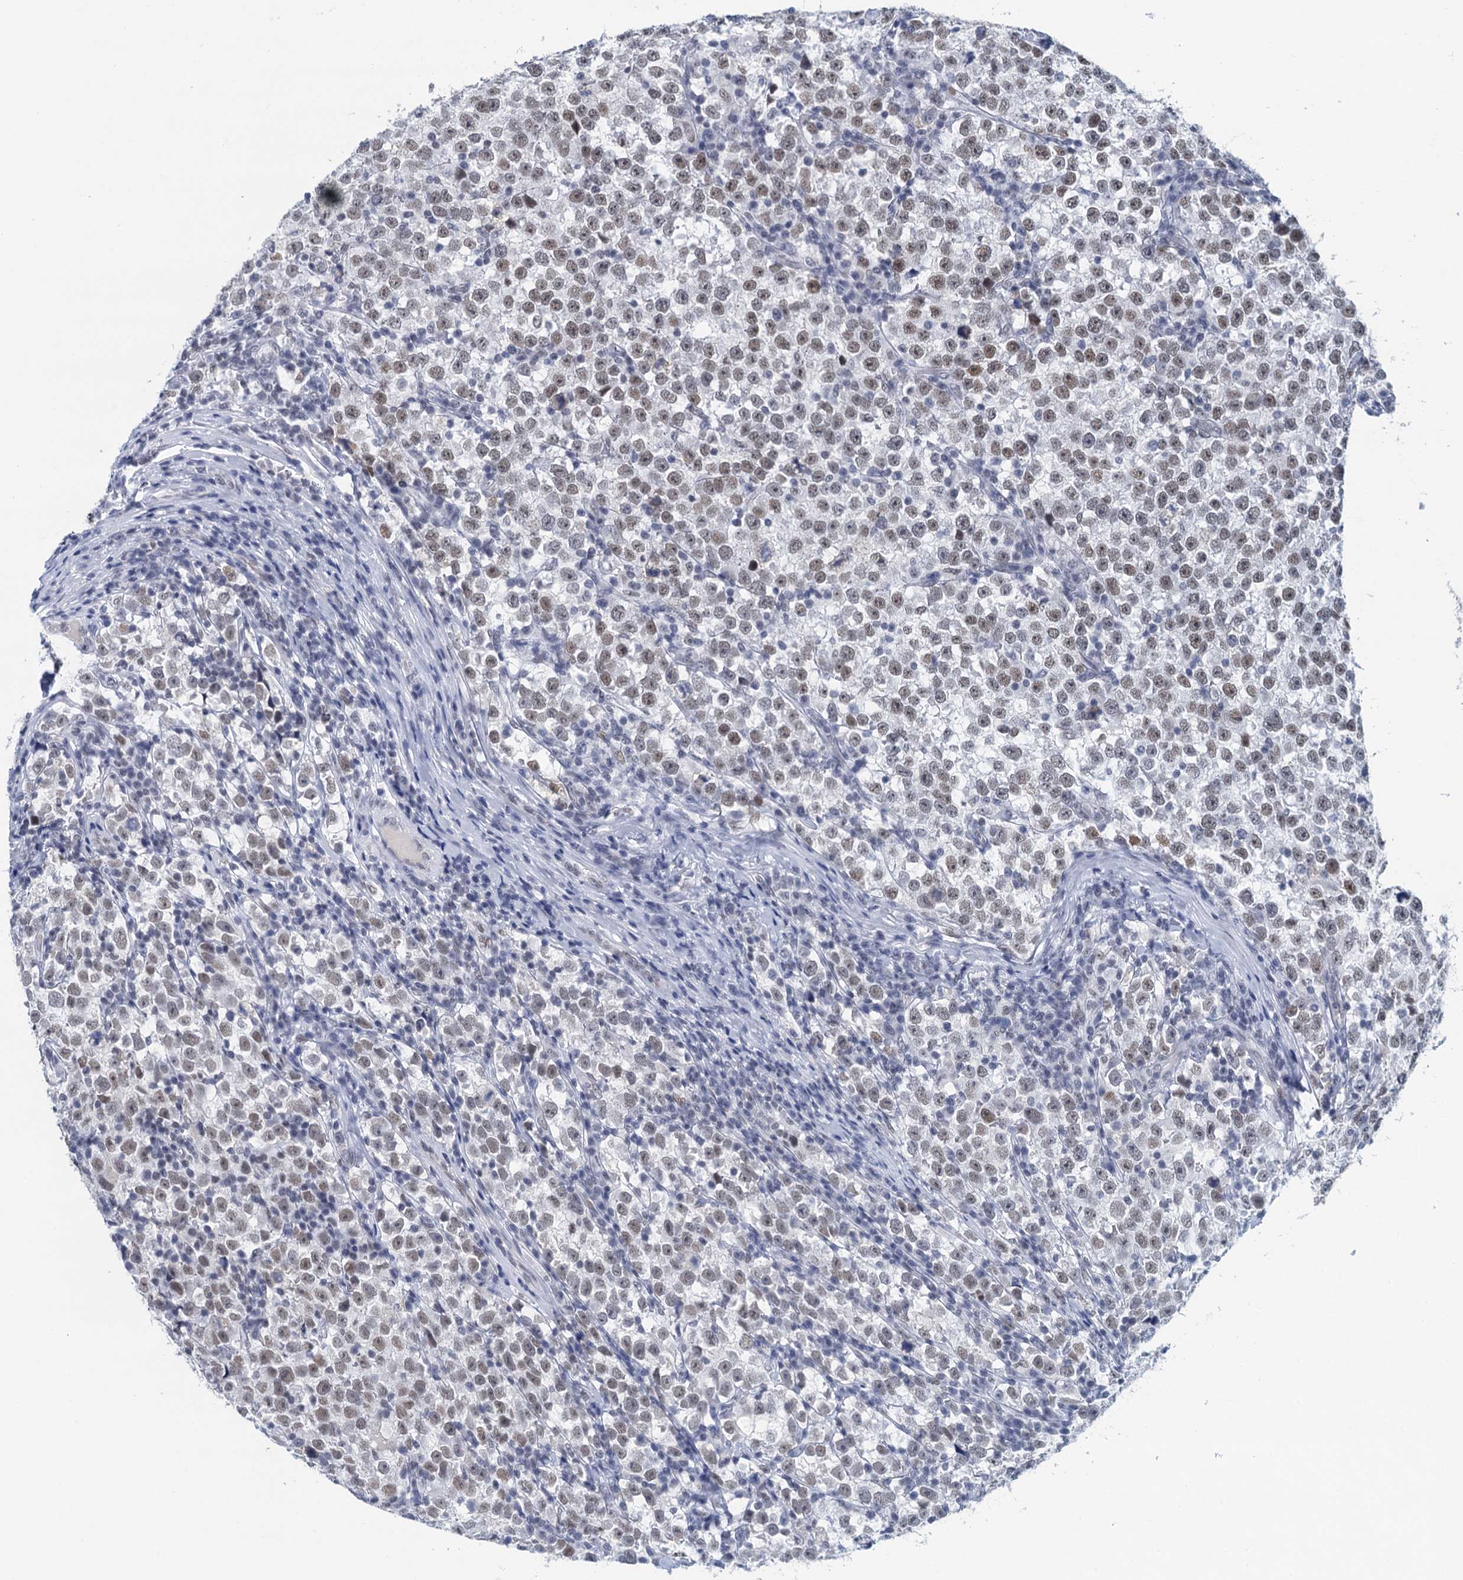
{"staining": {"intensity": "weak", "quantity": "25%-75%", "location": "nuclear"}, "tissue": "testis cancer", "cell_type": "Tumor cells", "image_type": "cancer", "snomed": [{"axis": "morphology", "description": "Normal tissue, NOS"}, {"axis": "morphology", "description": "Seminoma, NOS"}, {"axis": "topography", "description": "Testis"}], "caption": "IHC of seminoma (testis) demonstrates low levels of weak nuclear expression in about 25%-75% of tumor cells.", "gene": "EPS8L1", "patient": {"sex": "male", "age": 43}}